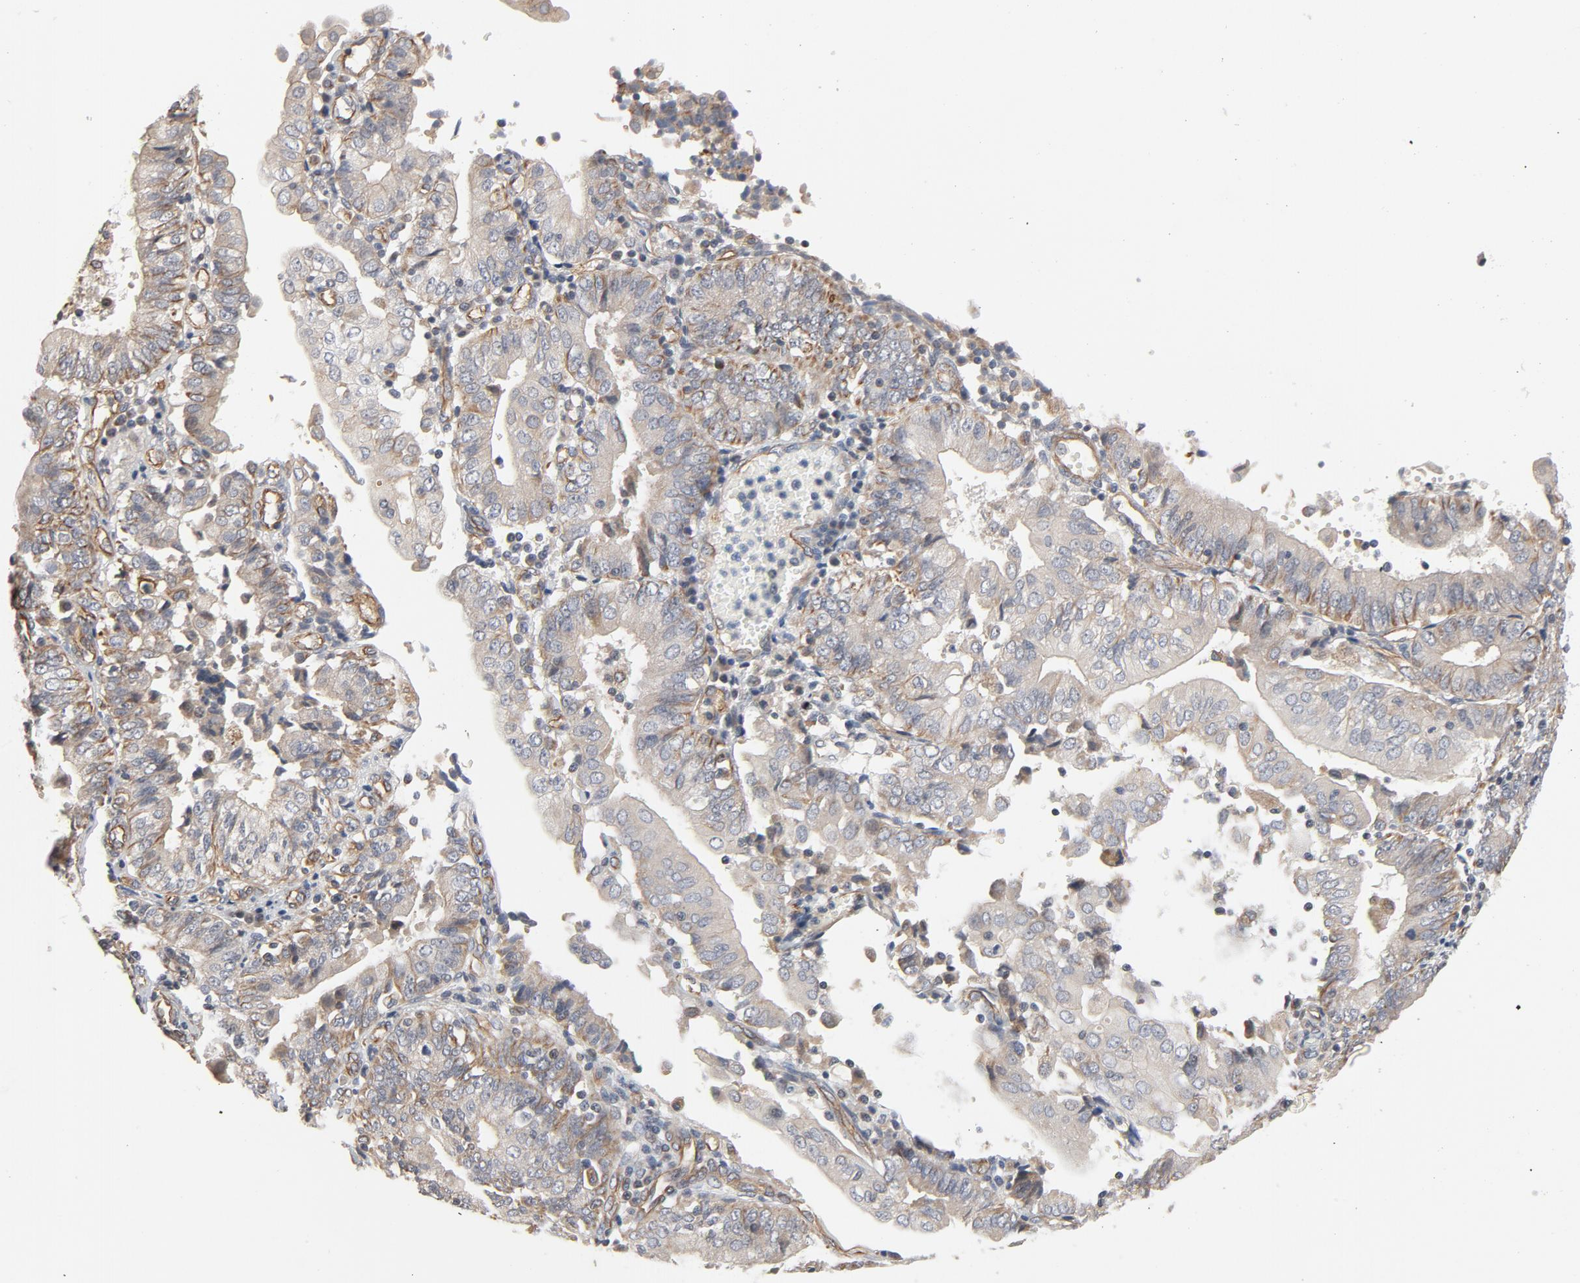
{"staining": {"intensity": "moderate", "quantity": ">75%", "location": "cytoplasmic/membranous"}, "tissue": "endometrial cancer", "cell_type": "Tumor cells", "image_type": "cancer", "snomed": [{"axis": "morphology", "description": "Adenocarcinoma, NOS"}, {"axis": "topography", "description": "Endometrium"}], "caption": "Human adenocarcinoma (endometrial) stained with a protein marker shows moderate staining in tumor cells.", "gene": "TRIOBP", "patient": {"sex": "female", "age": 75}}